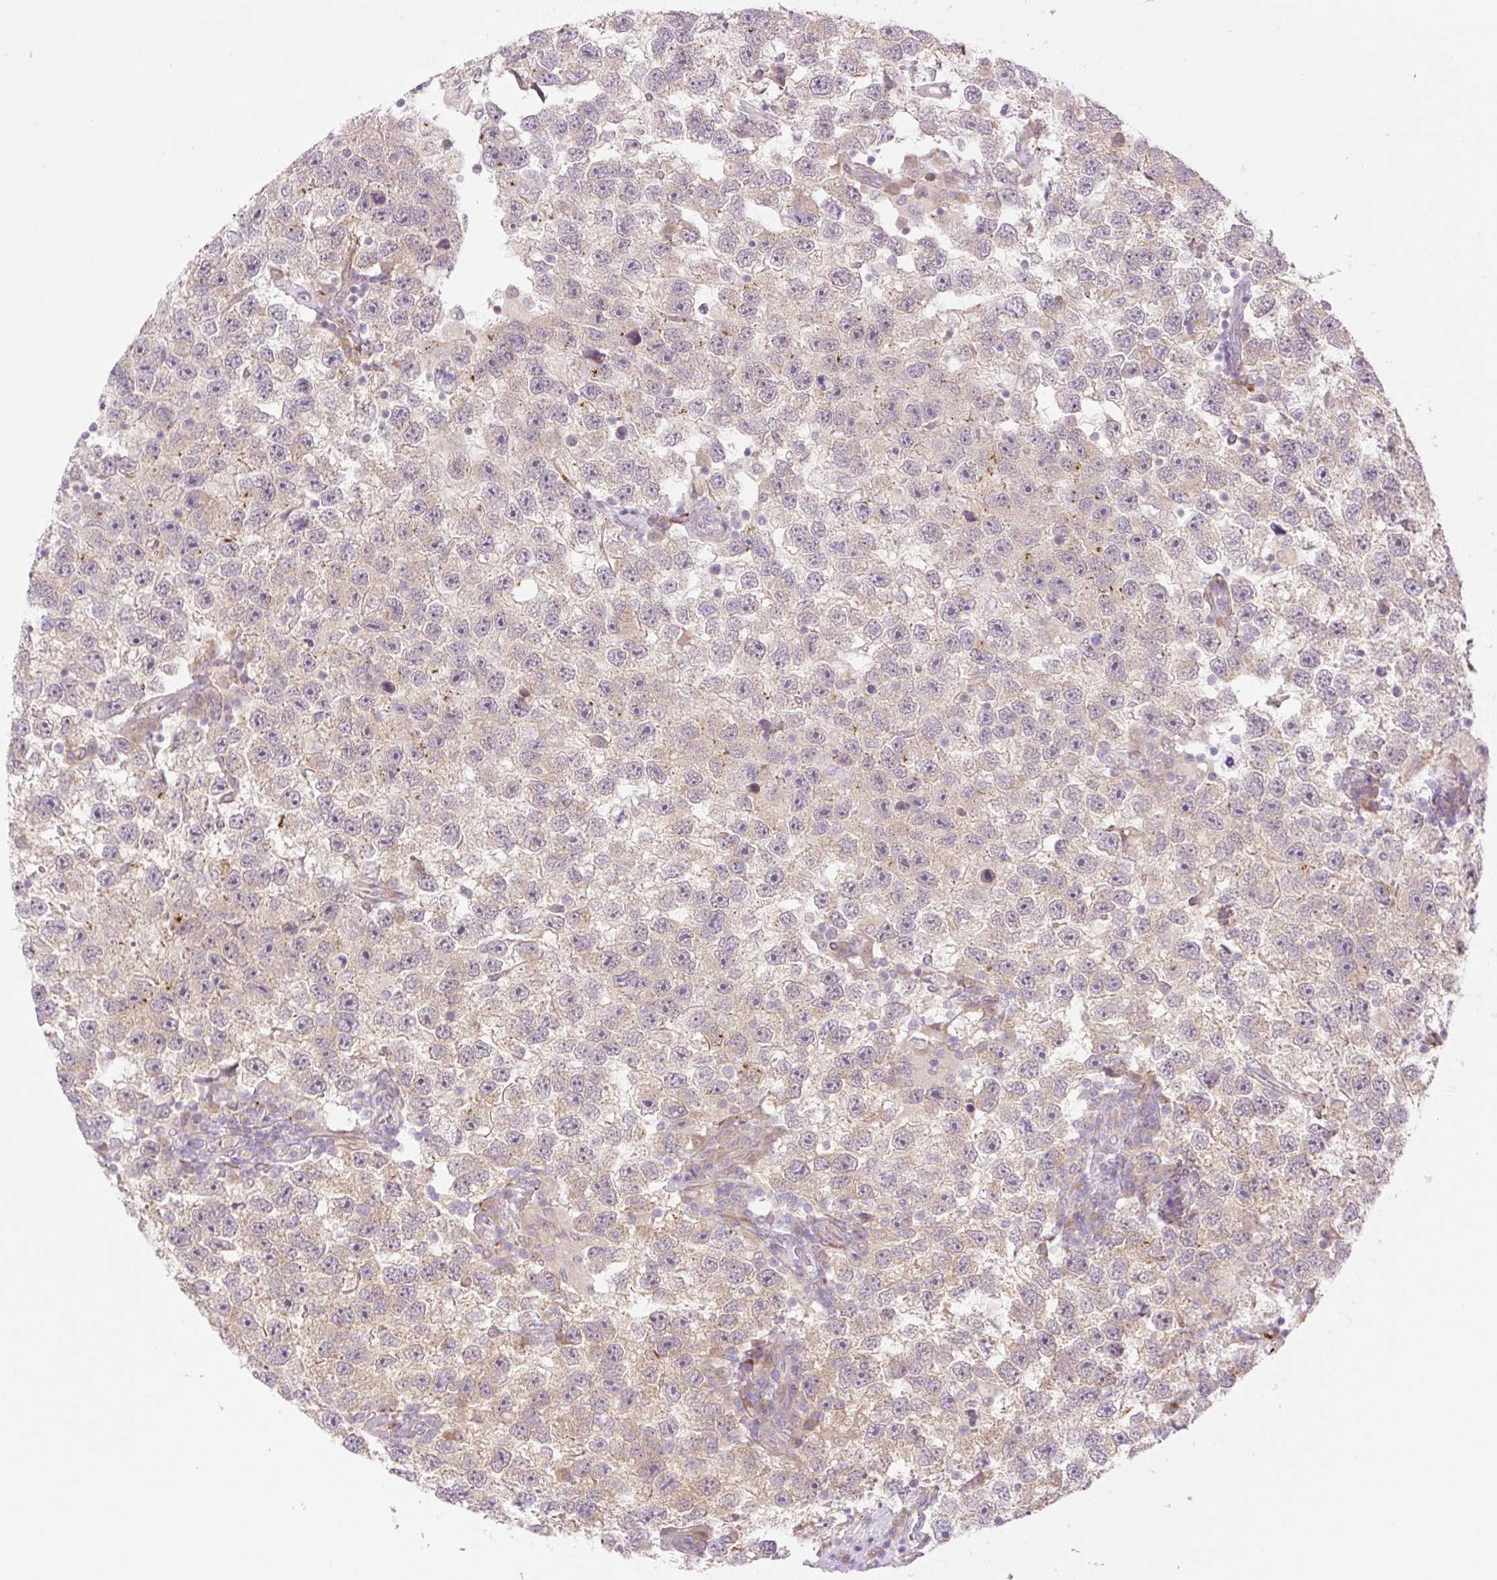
{"staining": {"intensity": "weak", "quantity": "<25%", "location": "cytoplasmic/membranous"}, "tissue": "testis cancer", "cell_type": "Tumor cells", "image_type": "cancer", "snomed": [{"axis": "morphology", "description": "Seminoma, NOS"}, {"axis": "topography", "description": "Testis"}], "caption": "Micrograph shows no significant protein staining in tumor cells of testis cancer (seminoma). (DAB (3,3'-diaminobenzidine) IHC visualized using brightfield microscopy, high magnification).", "gene": "COL5A1", "patient": {"sex": "male", "age": 26}}